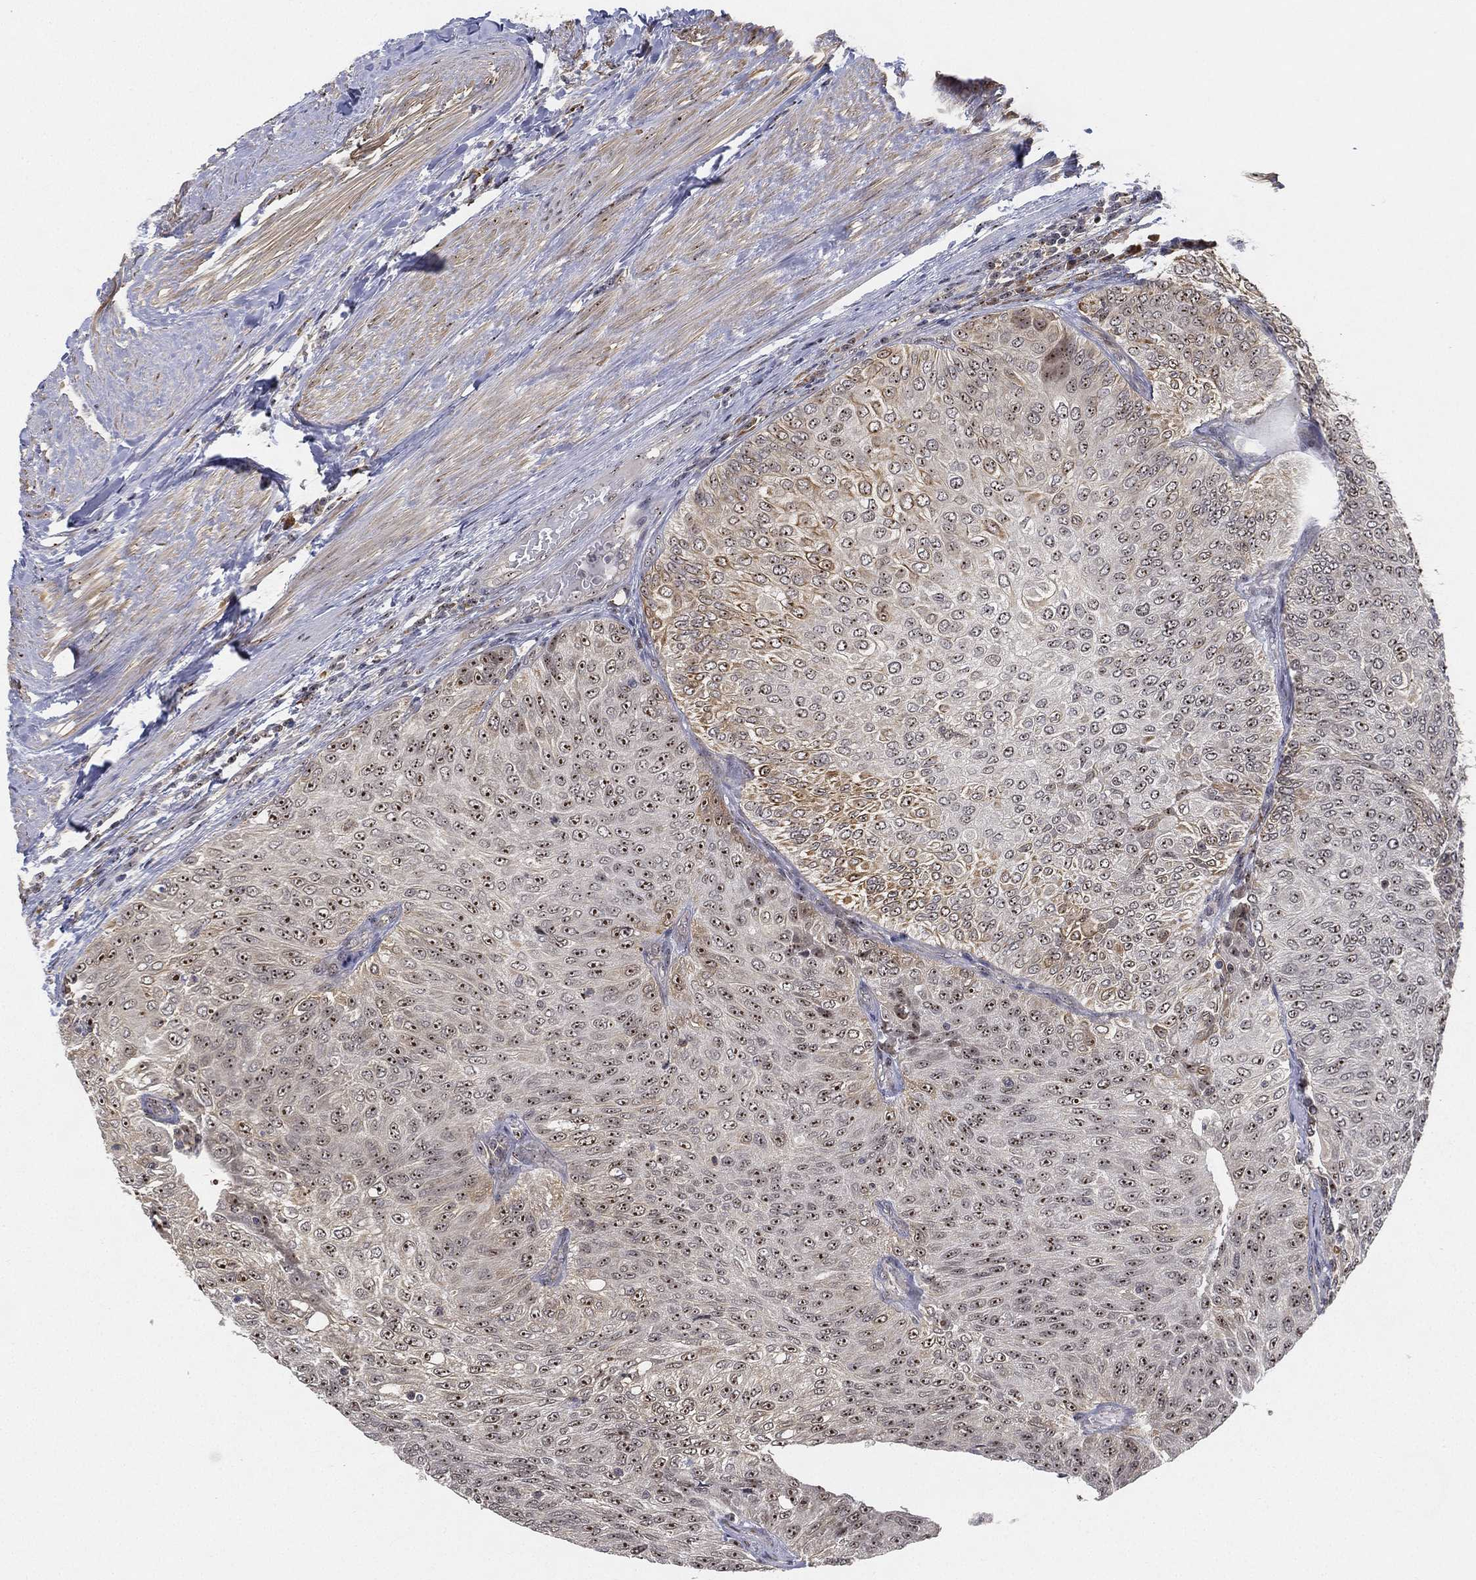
{"staining": {"intensity": "strong", "quantity": "25%-75%", "location": "cytoplasmic/membranous"}, "tissue": "urothelial cancer", "cell_type": "Tumor cells", "image_type": "cancer", "snomed": [{"axis": "morphology", "description": "Urothelial carcinoma, Low grade"}, {"axis": "topography", "description": "Ureter, NOS"}, {"axis": "topography", "description": "Urinary bladder"}], "caption": "This is an image of immunohistochemistry staining of low-grade urothelial carcinoma, which shows strong expression in the cytoplasmic/membranous of tumor cells.", "gene": "PPP1R16B", "patient": {"sex": "male", "age": 78}}